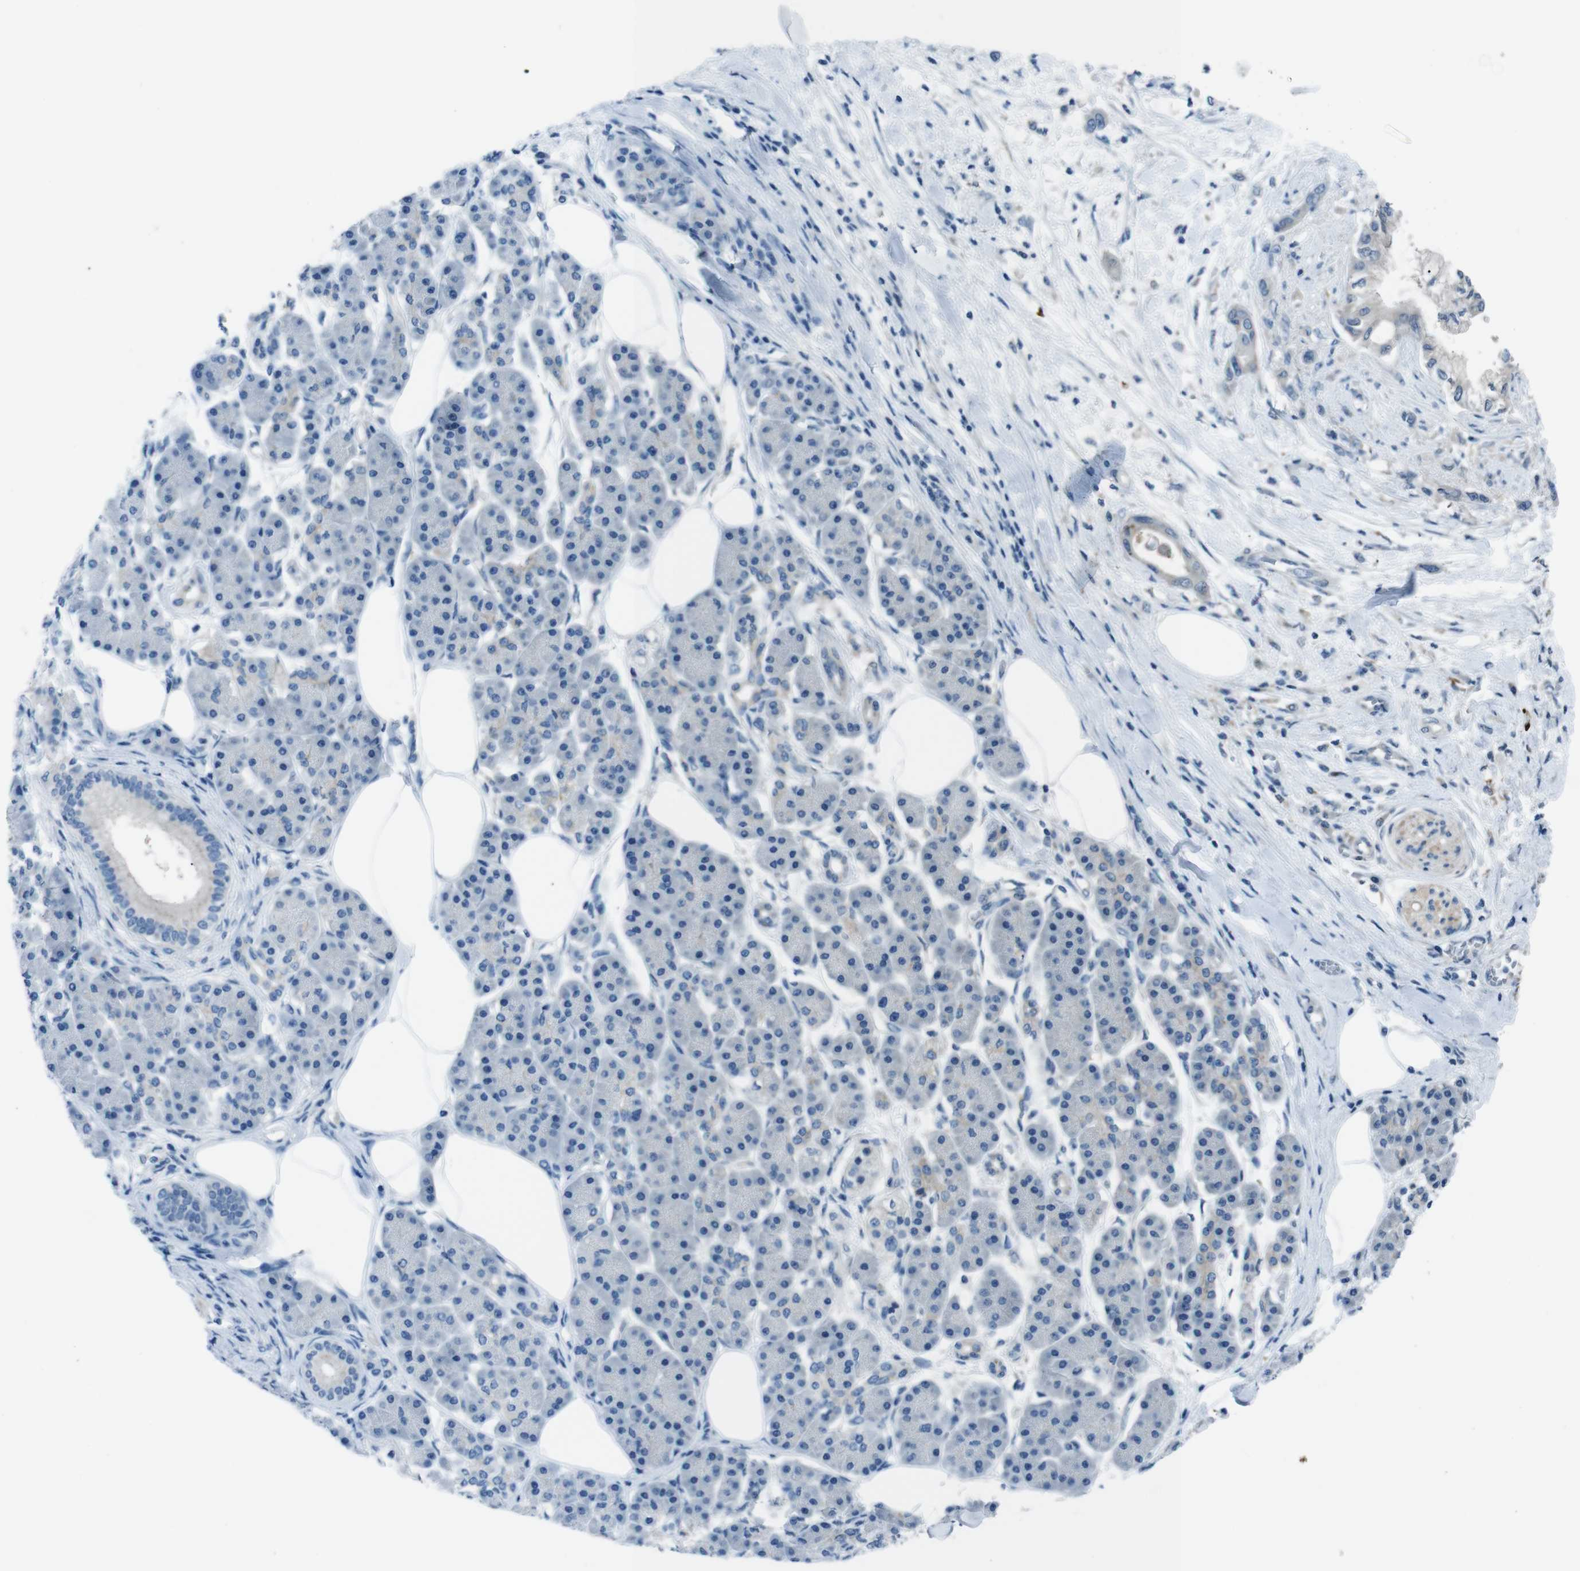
{"staining": {"intensity": "negative", "quantity": "none", "location": "none"}, "tissue": "pancreatic cancer", "cell_type": "Tumor cells", "image_type": "cancer", "snomed": [{"axis": "morphology", "description": "Adenocarcinoma, NOS"}, {"axis": "morphology", "description": "Adenocarcinoma, metastatic, NOS"}, {"axis": "topography", "description": "Lymph node"}, {"axis": "topography", "description": "Pancreas"}, {"axis": "topography", "description": "Duodenum"}], "caption": "High magnification brightfield microscopy of adenocarcinoma (pancreatic) stained with DAB (3,3'-diaminobenzidine) (brown) and counterstained with hematoxylin (blue): tumor cells show no significant expression.", "gene": "SLC27A4", "patient": {"sex": "female", "age": 64}}